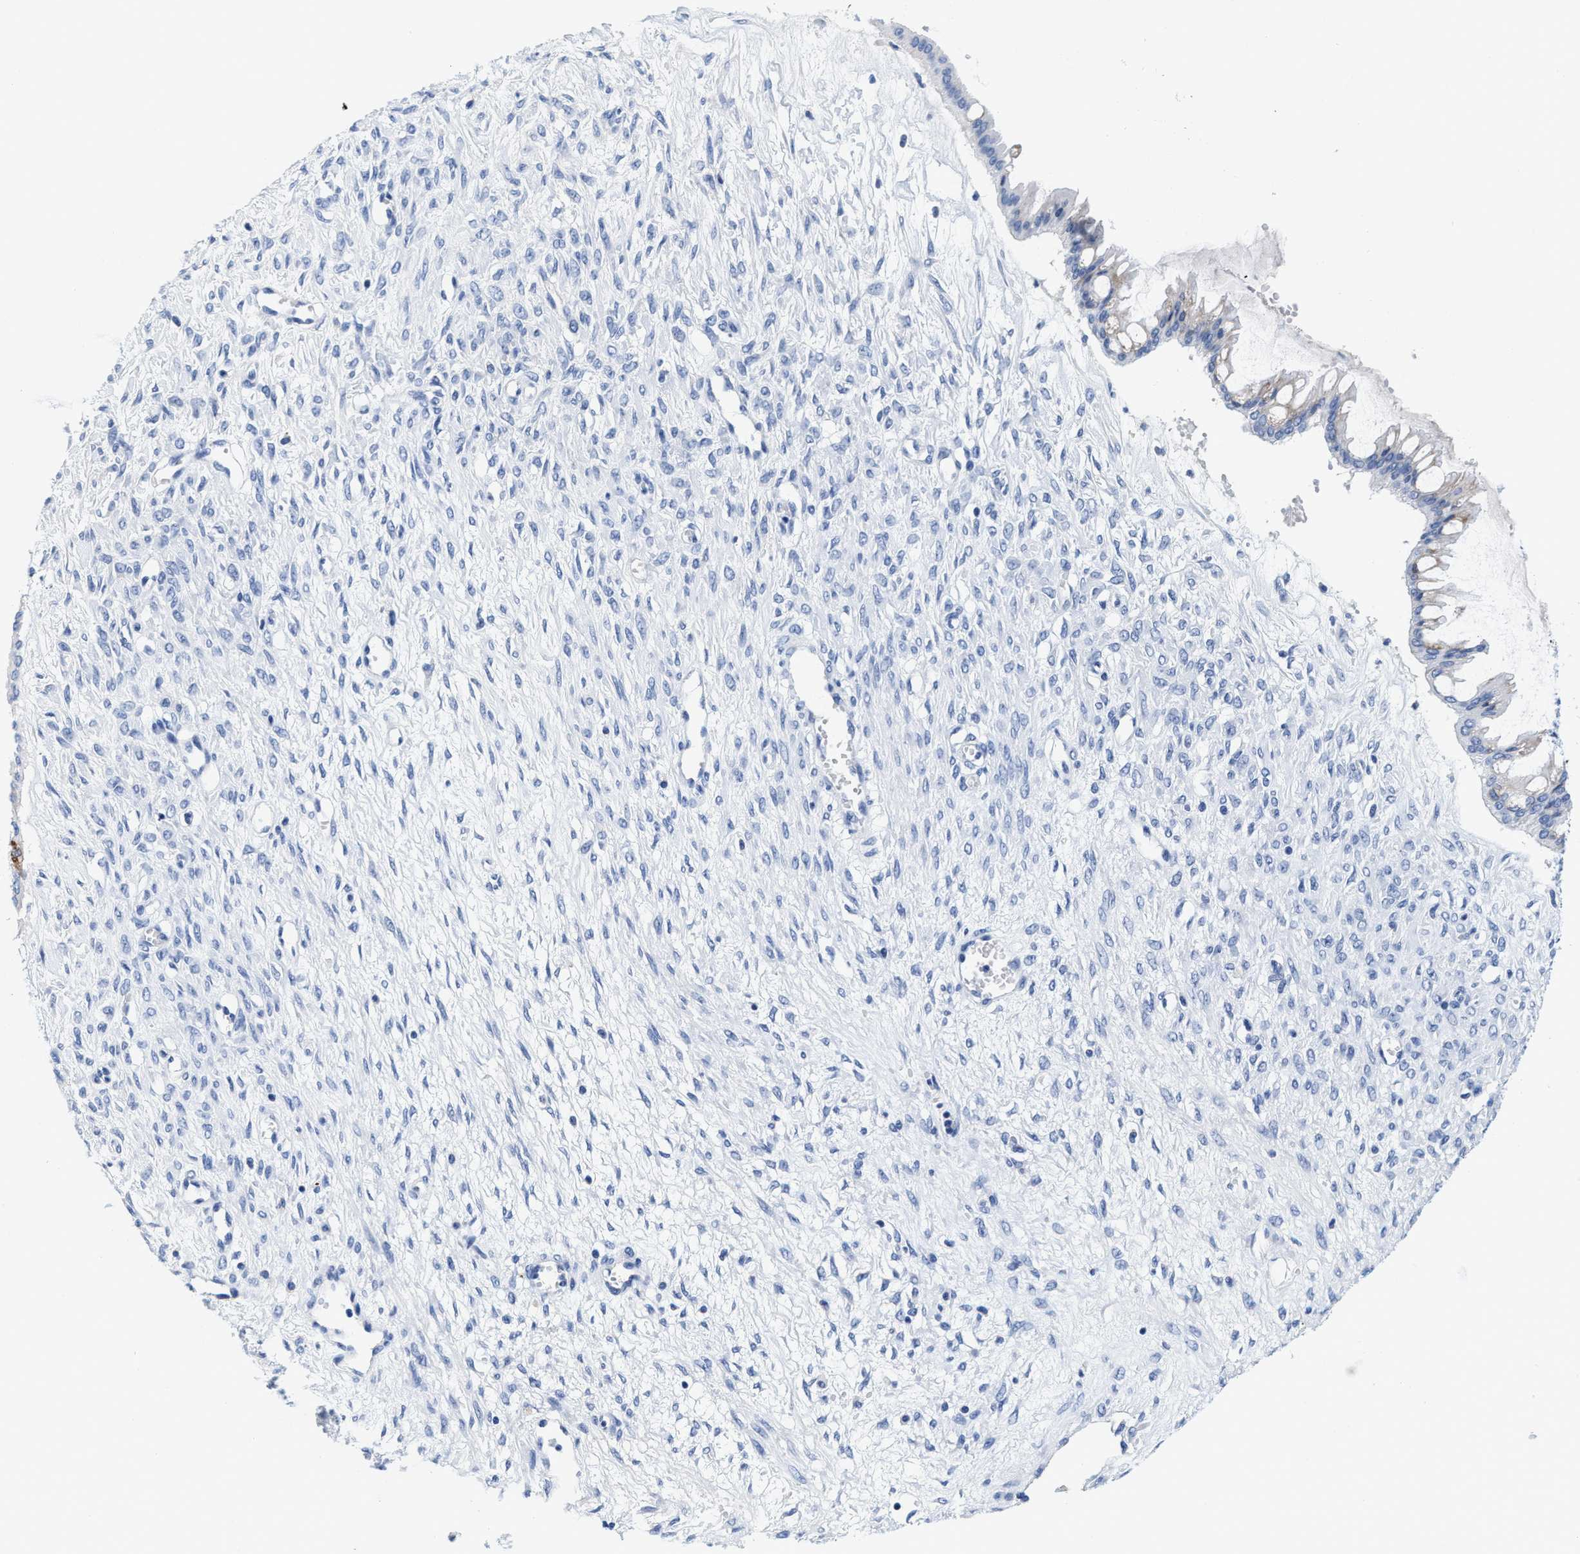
{"staining": {"intensity": "negative", "quantity": "none", "location": "none"}, "tissue": "ovarian cancer", "cell_type": "Tumor cells", "image_type": "cancer", "snomed": [{"axis": "morphology", "description": "Cystadenocarcinoma, mucinous, NOS"}, {"axis": "topography", "description": "Ovary"}], "caption": "Immunohistochemistry of human ovarian mucinous cystadenocarcinoma demonstrates no positivity in tumor cells.", "gene": "TTC3", "patient": {"sex": "female", "age": 73}}